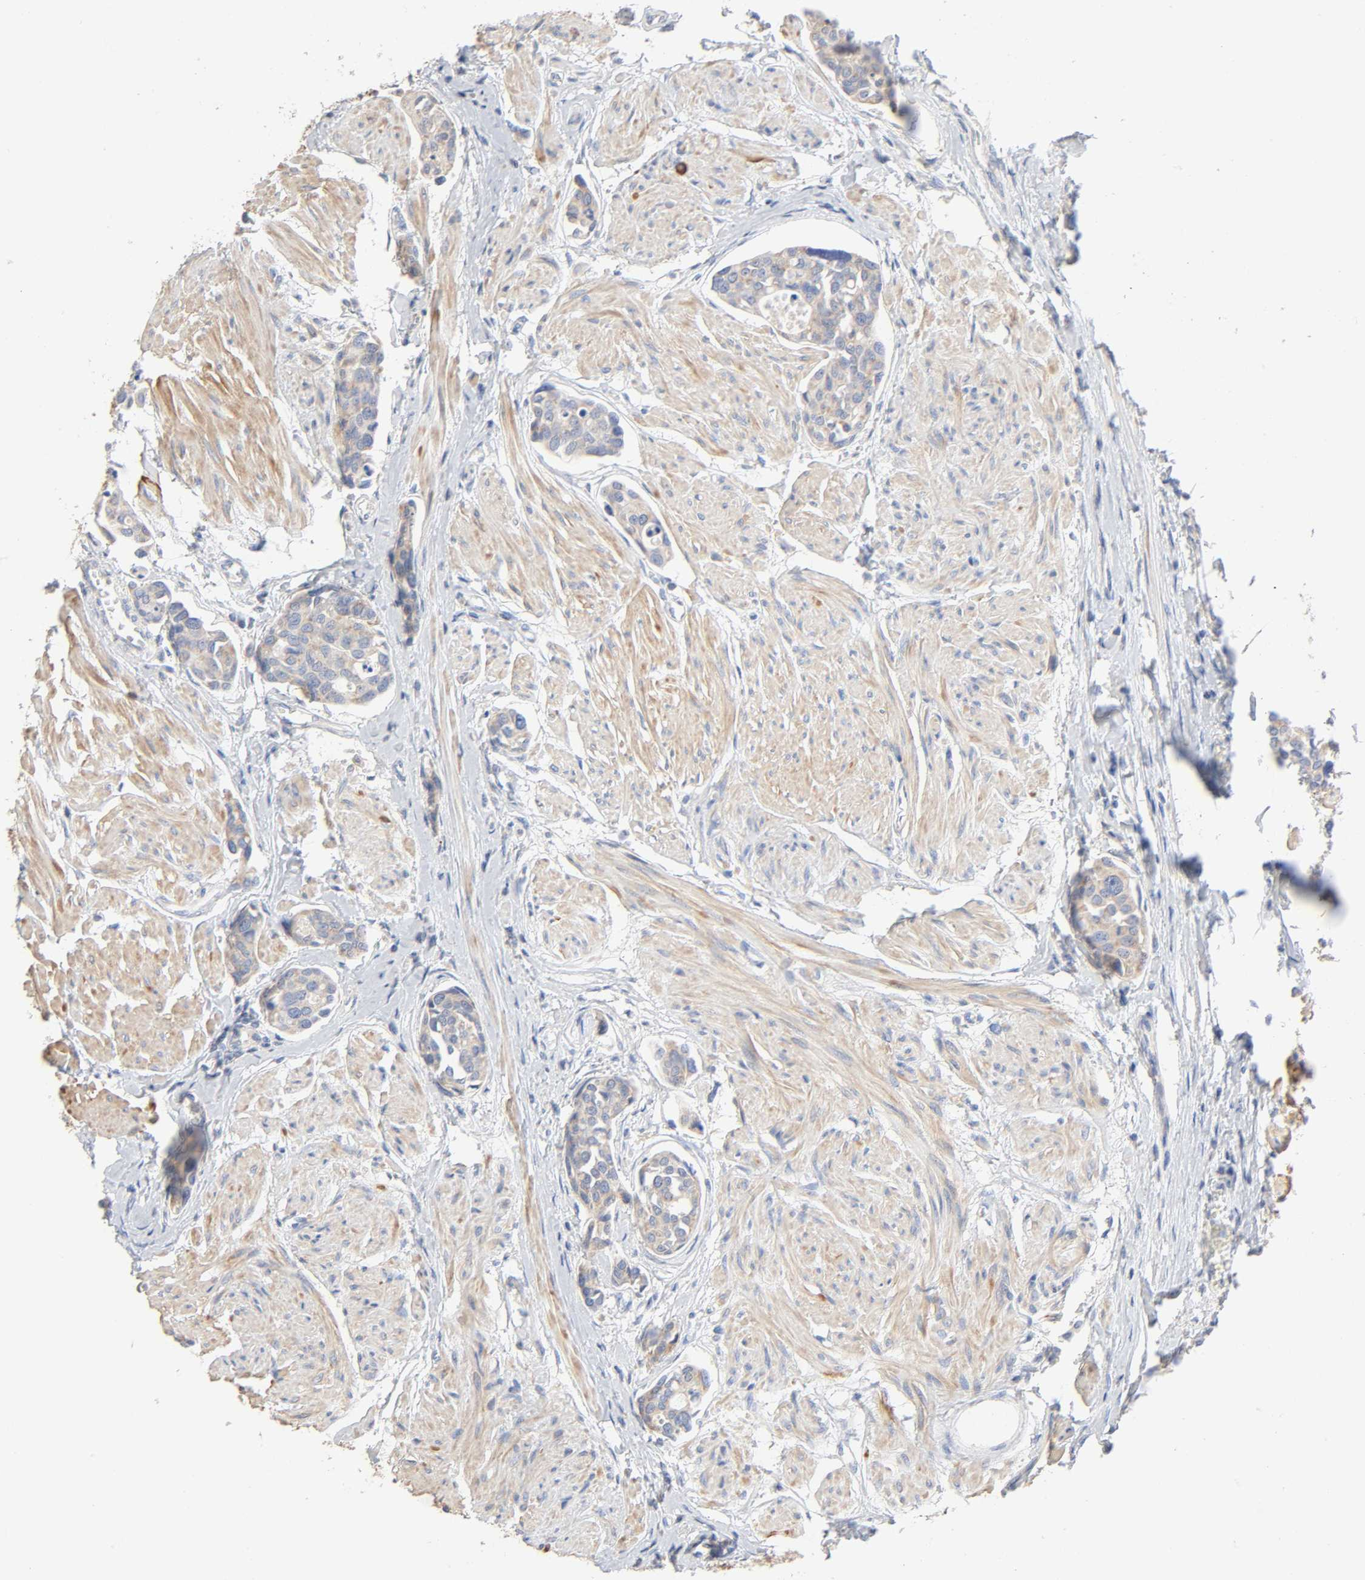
{"staining": {"intensity": "weak", "quantity": ">75%", "location": "cytoplasmic/membranous"}, "tissue": "urothelial cancer", "cell_type": "Tumor cells", "image_type": "cancer", "snomed": [{"axis": "morphology", "description": "Urothelial carcinoma, High grade"}, {"axis": "topography", "description": "Urinary bladder"}], "caption": "Weak cytoplasmic/membranous expression for a protein is appreciated in approximately >75% of tumor cells of urothelial carcinoma (high-grade) using immunohistochemistry.", "gene": "SYT16", "patient": {"sex": "male", "age": 78}}